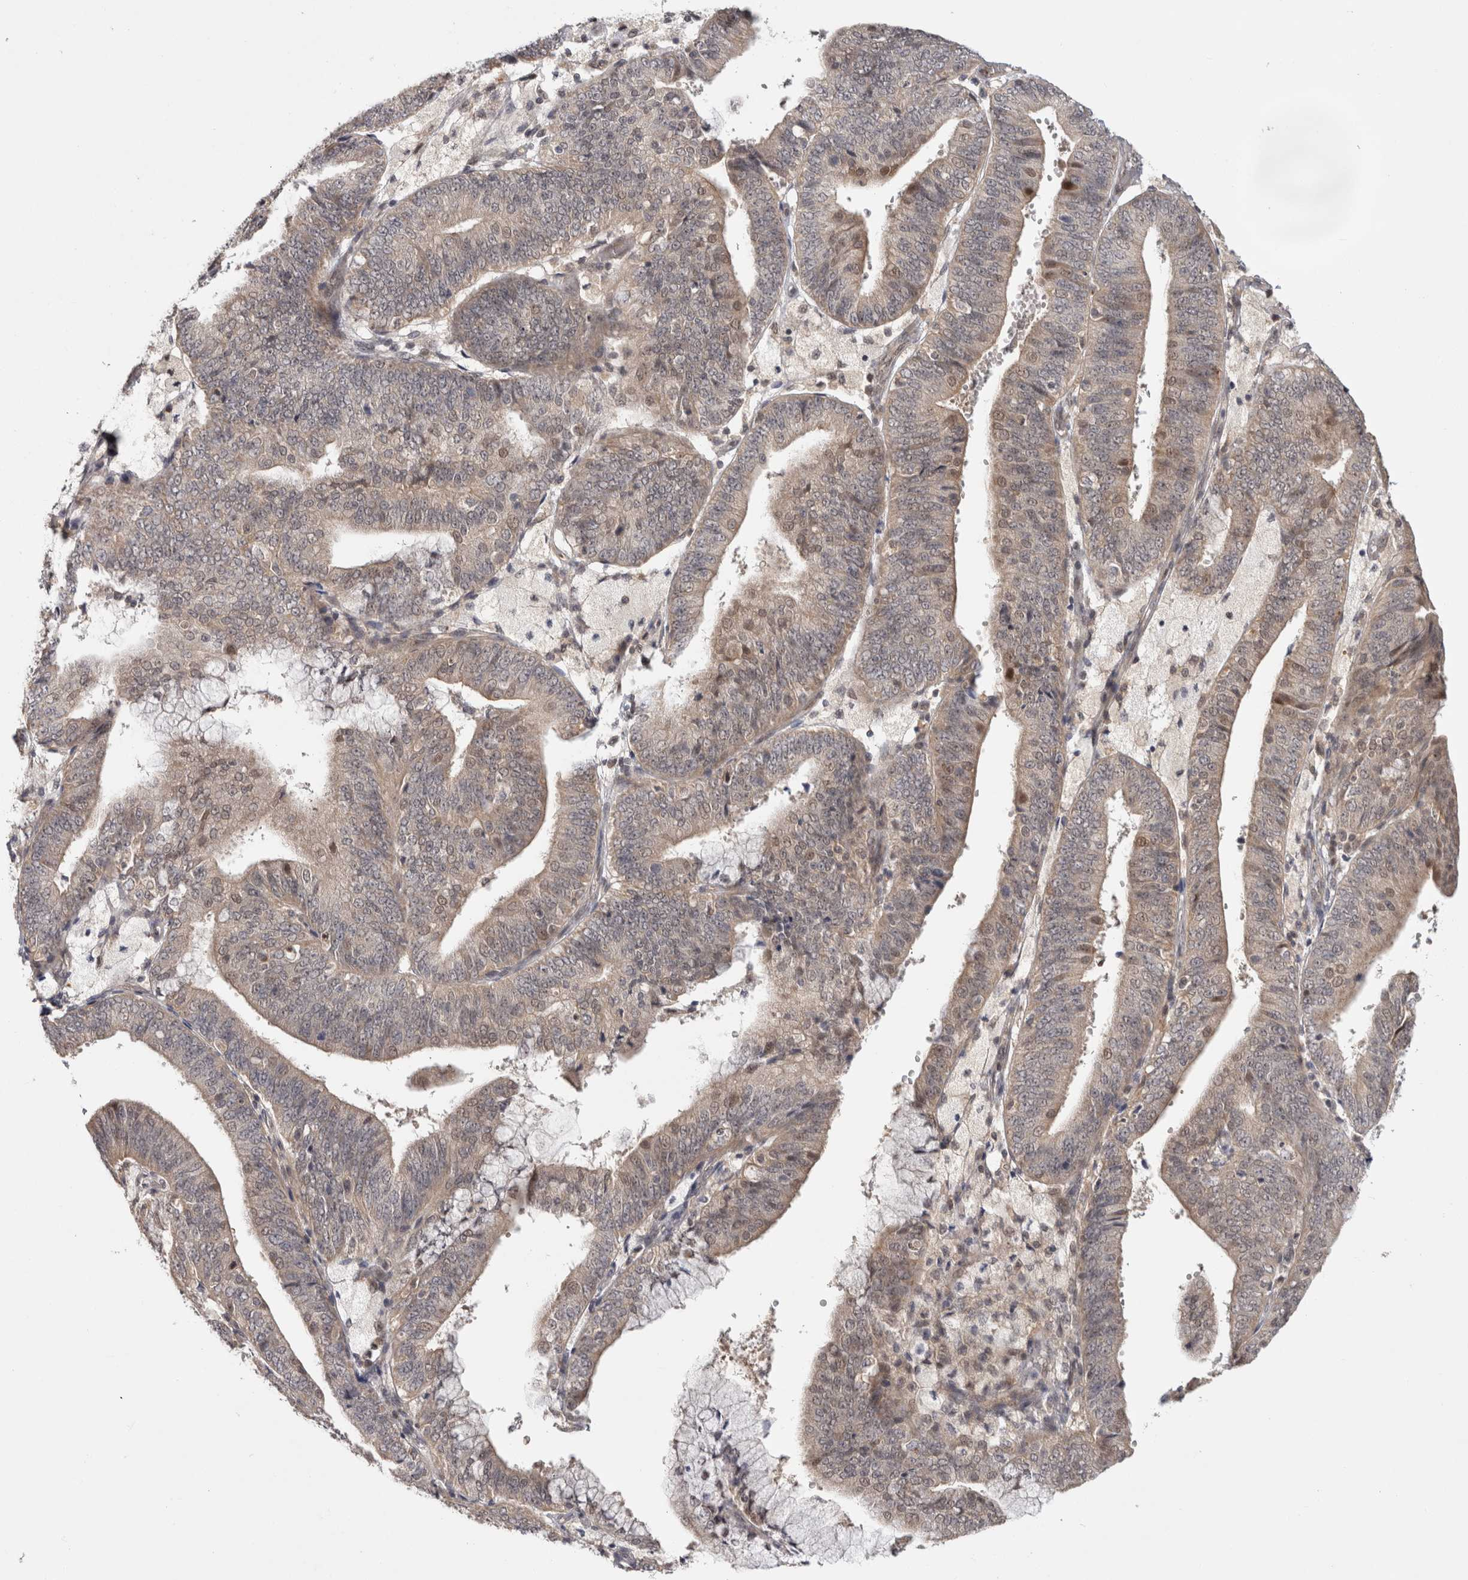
{"staining": {"intensity": "weak", "quantity": "25%-75%", "location": "cytoplasmic/membranous"}, "tissue": "endometrial cancer", "cell_type": "Tumor cells", "image_type": "cancer", "snomed": [{"axis": "morphology", "description": "Adenocarcinoma, NOS"}, {"axis": "topography", "description": "Endometrium"}], "caption": "IHC of adenocarcinoma (endometrial) displays low levels of weak cytoplasmic/membranous staining in approximately 25%-75% of tumor cells. The protein of interest is stained brown, and the nuclei are stained in blue (DAB IHC with brightfield microscopy, high magnification).", "gene": "ZNF318", "patient": {"sex": "female", "age": 63}}